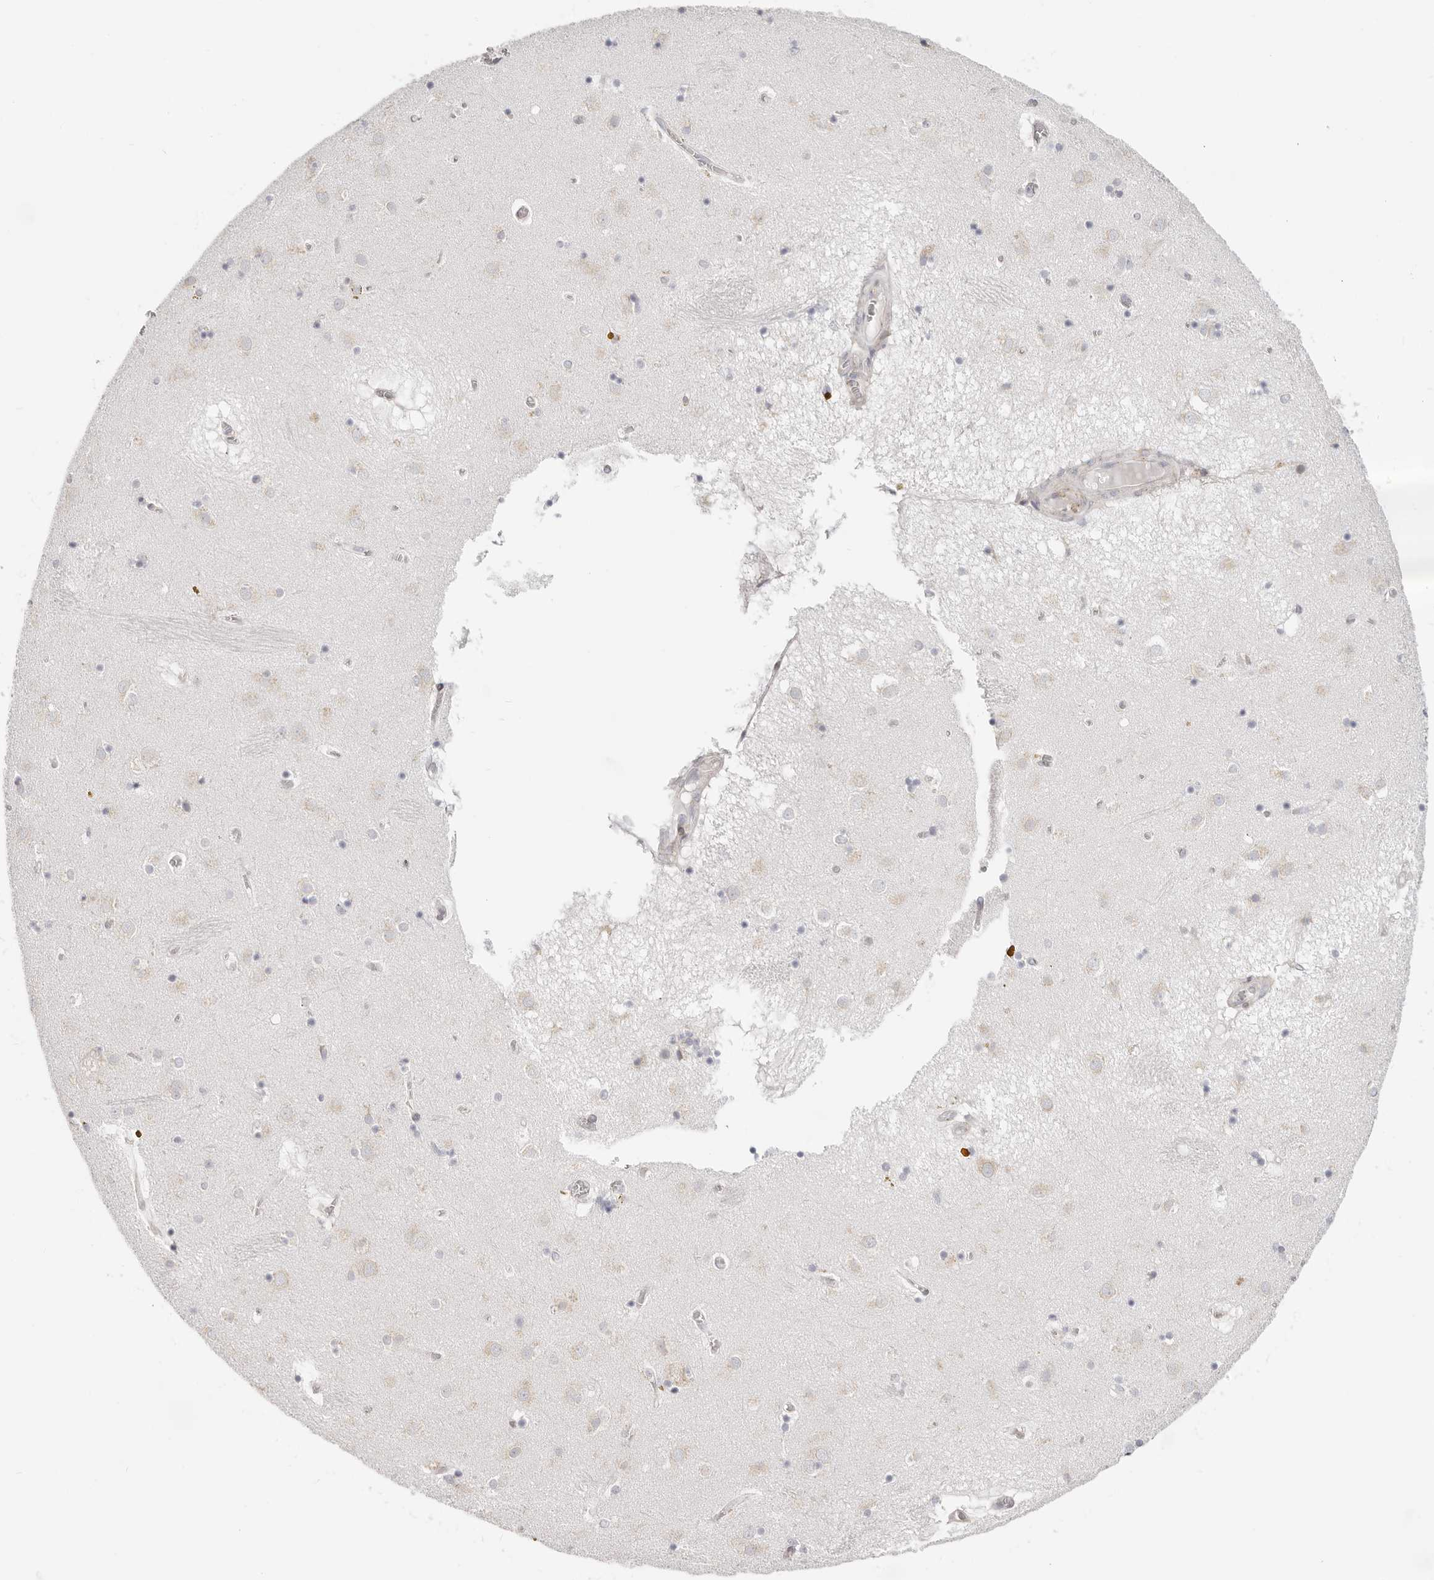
{"staining": {"intensity": "negative", "quantity": "none", "location": "none"}, "tissue": "caudate", "cell_type": "Glial cells", "image_type": "normal", "snomed": [{"axis": "morphology", "description": "Normal tissue, NOS"}, {"axis": "topography", "description": "Lateral ventricle wall"}], "caption": "A high-resolution image shows immunohistochemistry staining of benign caudate, which demonstrates no significant staining in glial cells.", "gene": "IL32", "patient": {"sex": "male", "age": 70}}